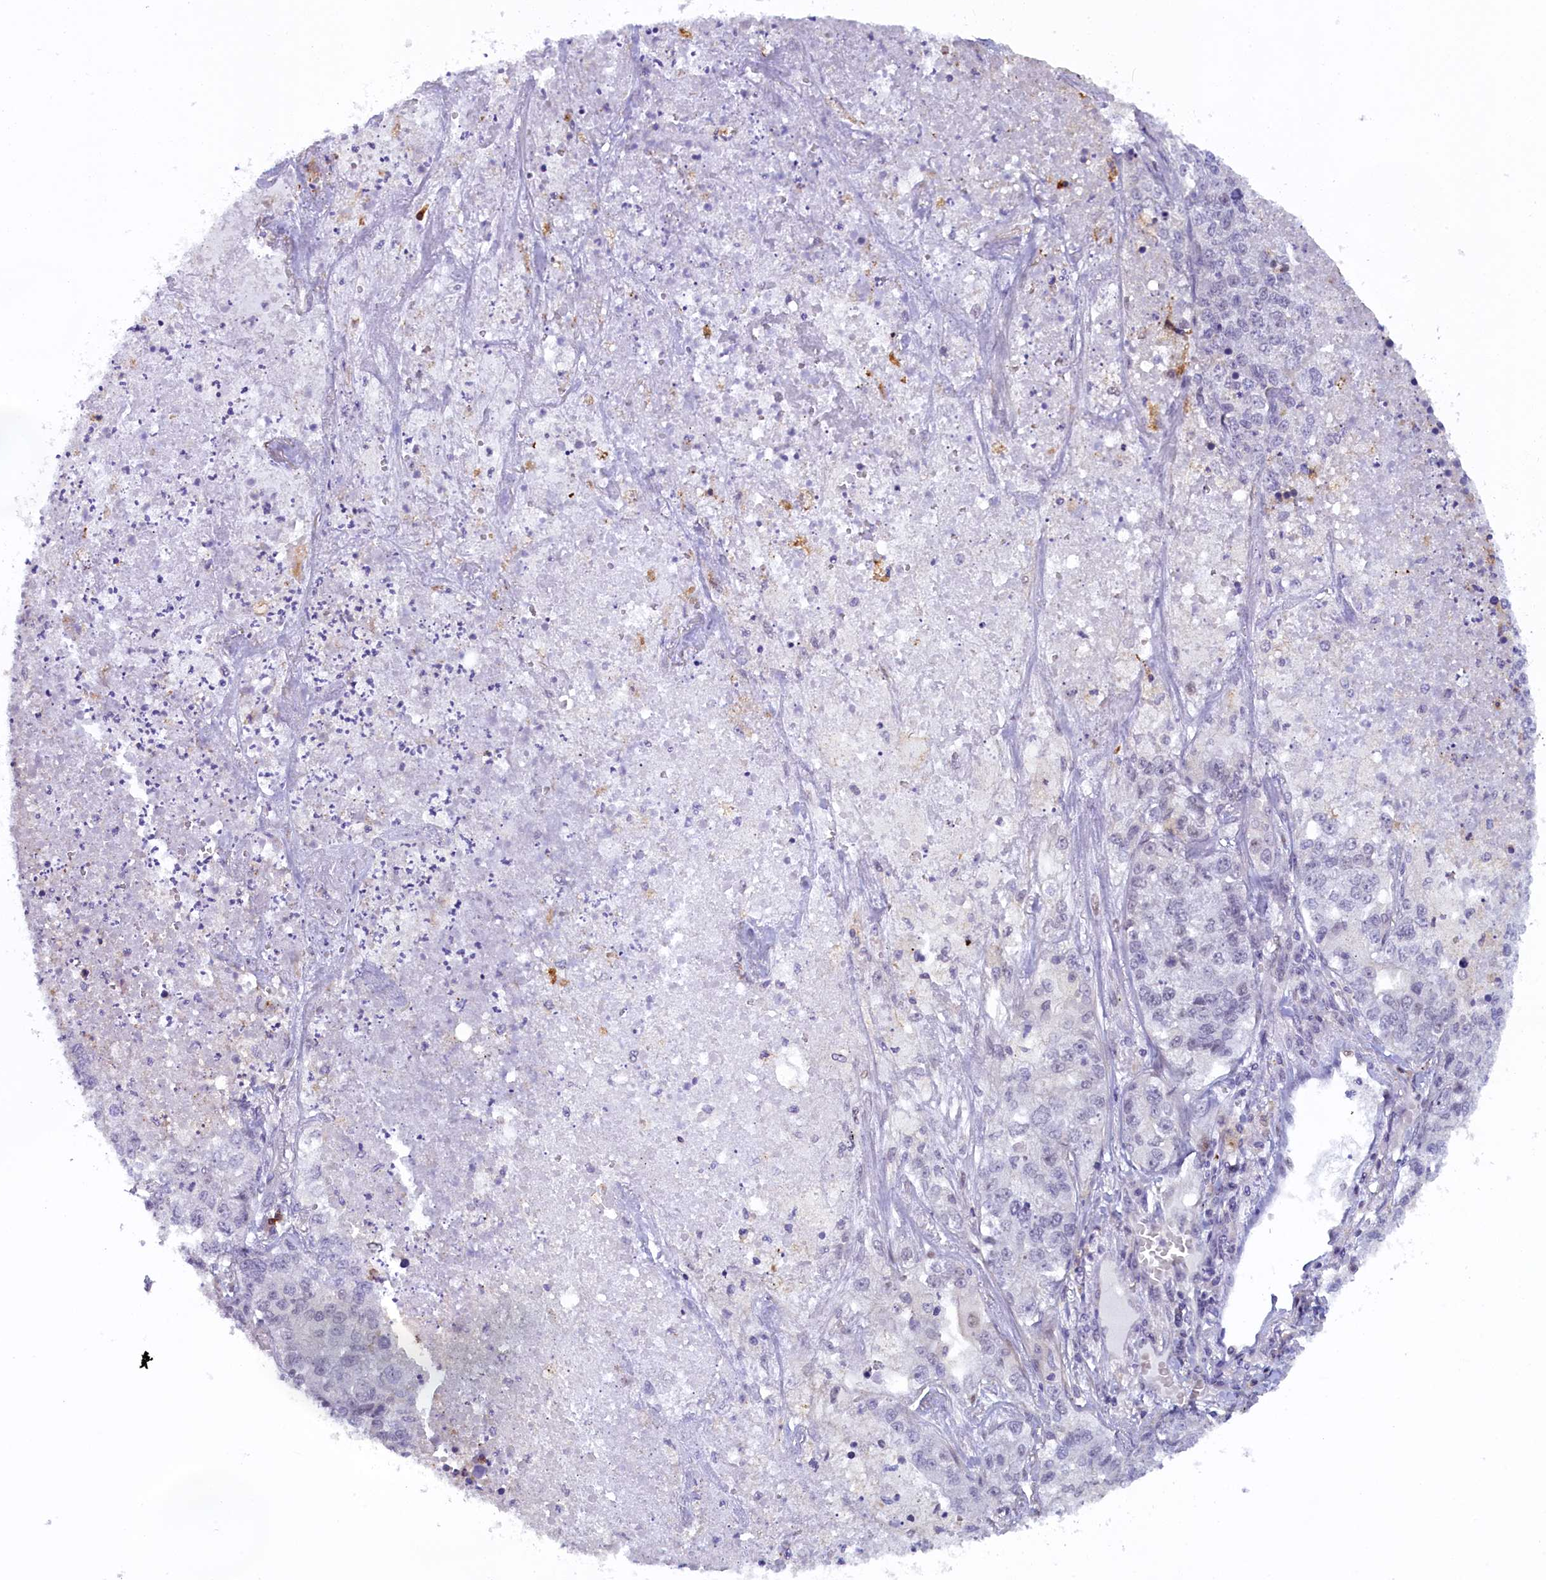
{"staining": {"intensity": "negative", "quantity": "none", "location": "none"}, "tissue": "lung cancer", "cell_type": "Tumor cells", "image_type": "cancer", "snomed": [{"axis": "morphology", "description": "Adenocarcinoma, NOS"}, {"axis": "topography", "description": "Lung"}], "caption": "Photomicrograph shows no significant protein positivity in tumor cells of lung cancer. (DAB (3,3'-diaminobenzidine) IHC visualized using brightfield microscopy, high magnification).", "gene": "FCHO1", "patient": {"sex": "male", "age": 49}}